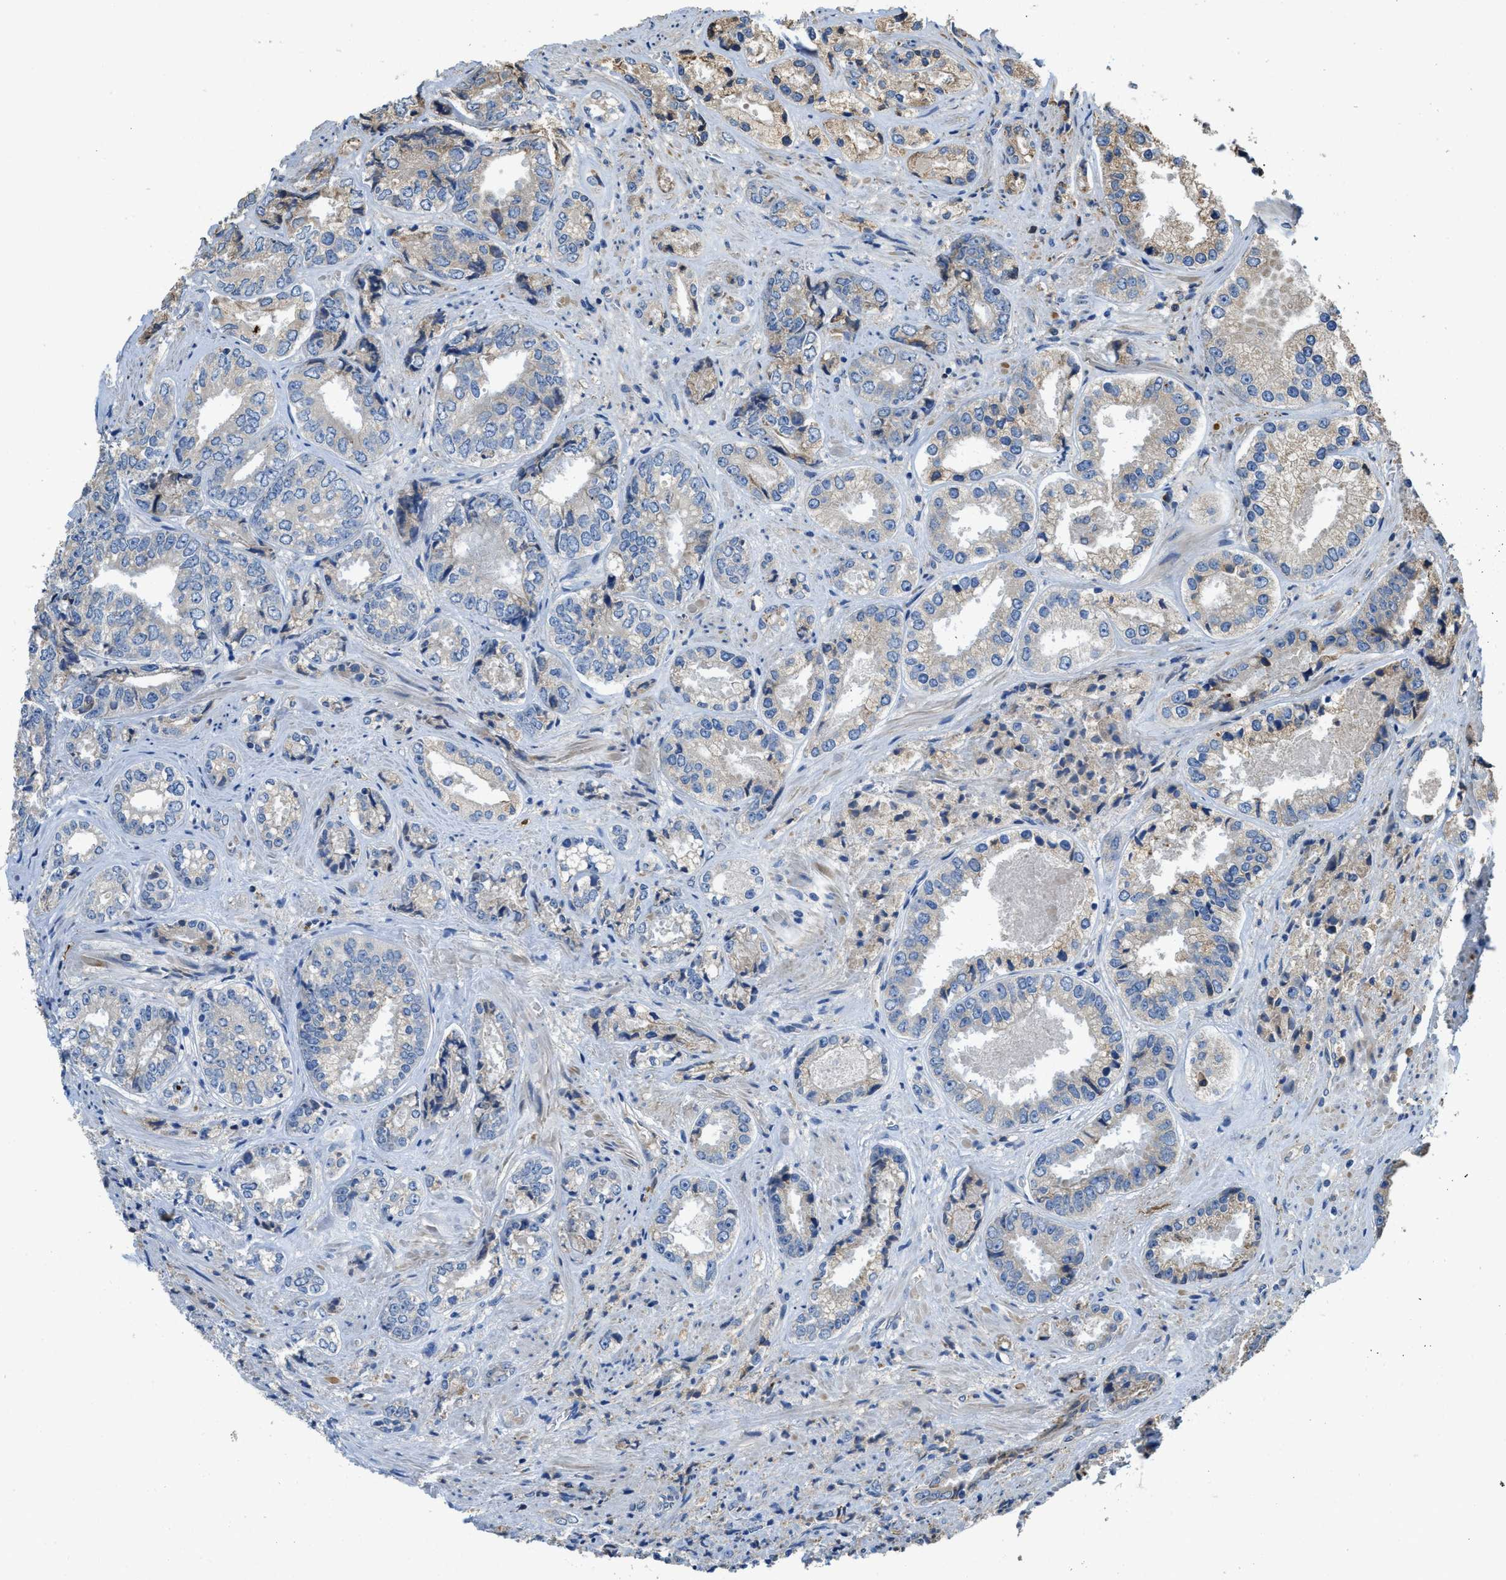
{"staining": {"intensity": "weak", "quantity": "<25%", "location": "cytoplasmic/membranous"}, "tissue": "prostate cancer", "cell_type": "Tumor cells", "image_type": "cancer", "snomed": [{"axis": "morphology", "description": "Adenocarcinoma, High grade"}, {"axis": "topography", "description": "Prostate"}], "caption": "Human prostate cancer (adenocarcinoma (high-grade)) stained for a protein using IHC reveals no expression in tumor cells.", "gene": "RIPK2", "patient": {"sex": "male", "age": 61}}